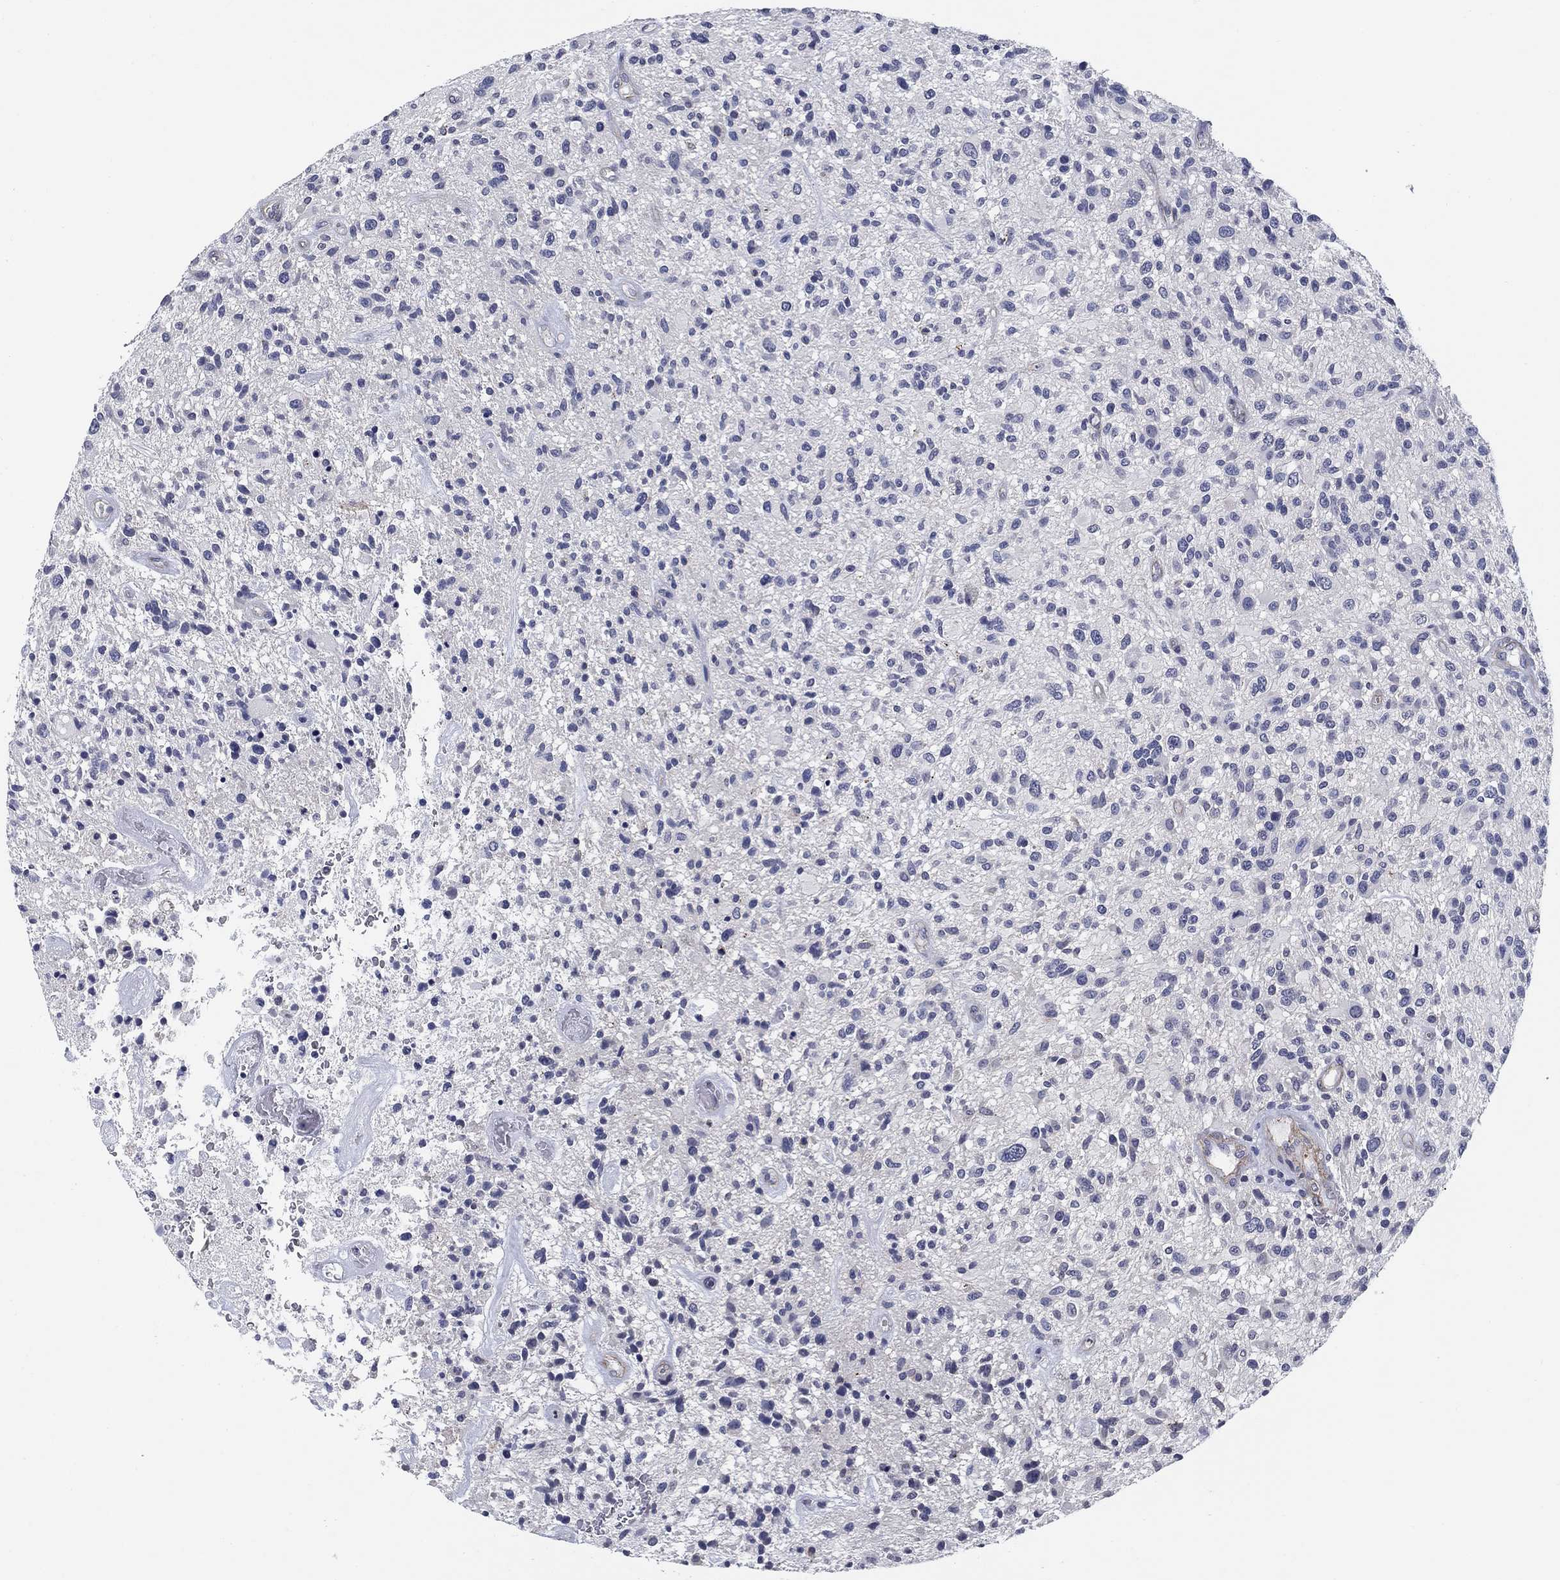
{"staining": {"intensity": "negative", "quantity": "none", "location": "none"}, "tissue": "glioma", "cell_type": "Tumor cells", "image_type": "cancer", "snomed": [{"axis": "morphology", "description": "Glioma, malignant, High grade"}, {"axis": "topography", "description": "Brain"}], "caption": "Immunohistochemistry (IHC) image of neoplastic tissue: glioma stained with DAB shows no significant protein staining in tumor cells.", "gene": "OTUB2", "patient": {"sex": "male", "age": 47}}